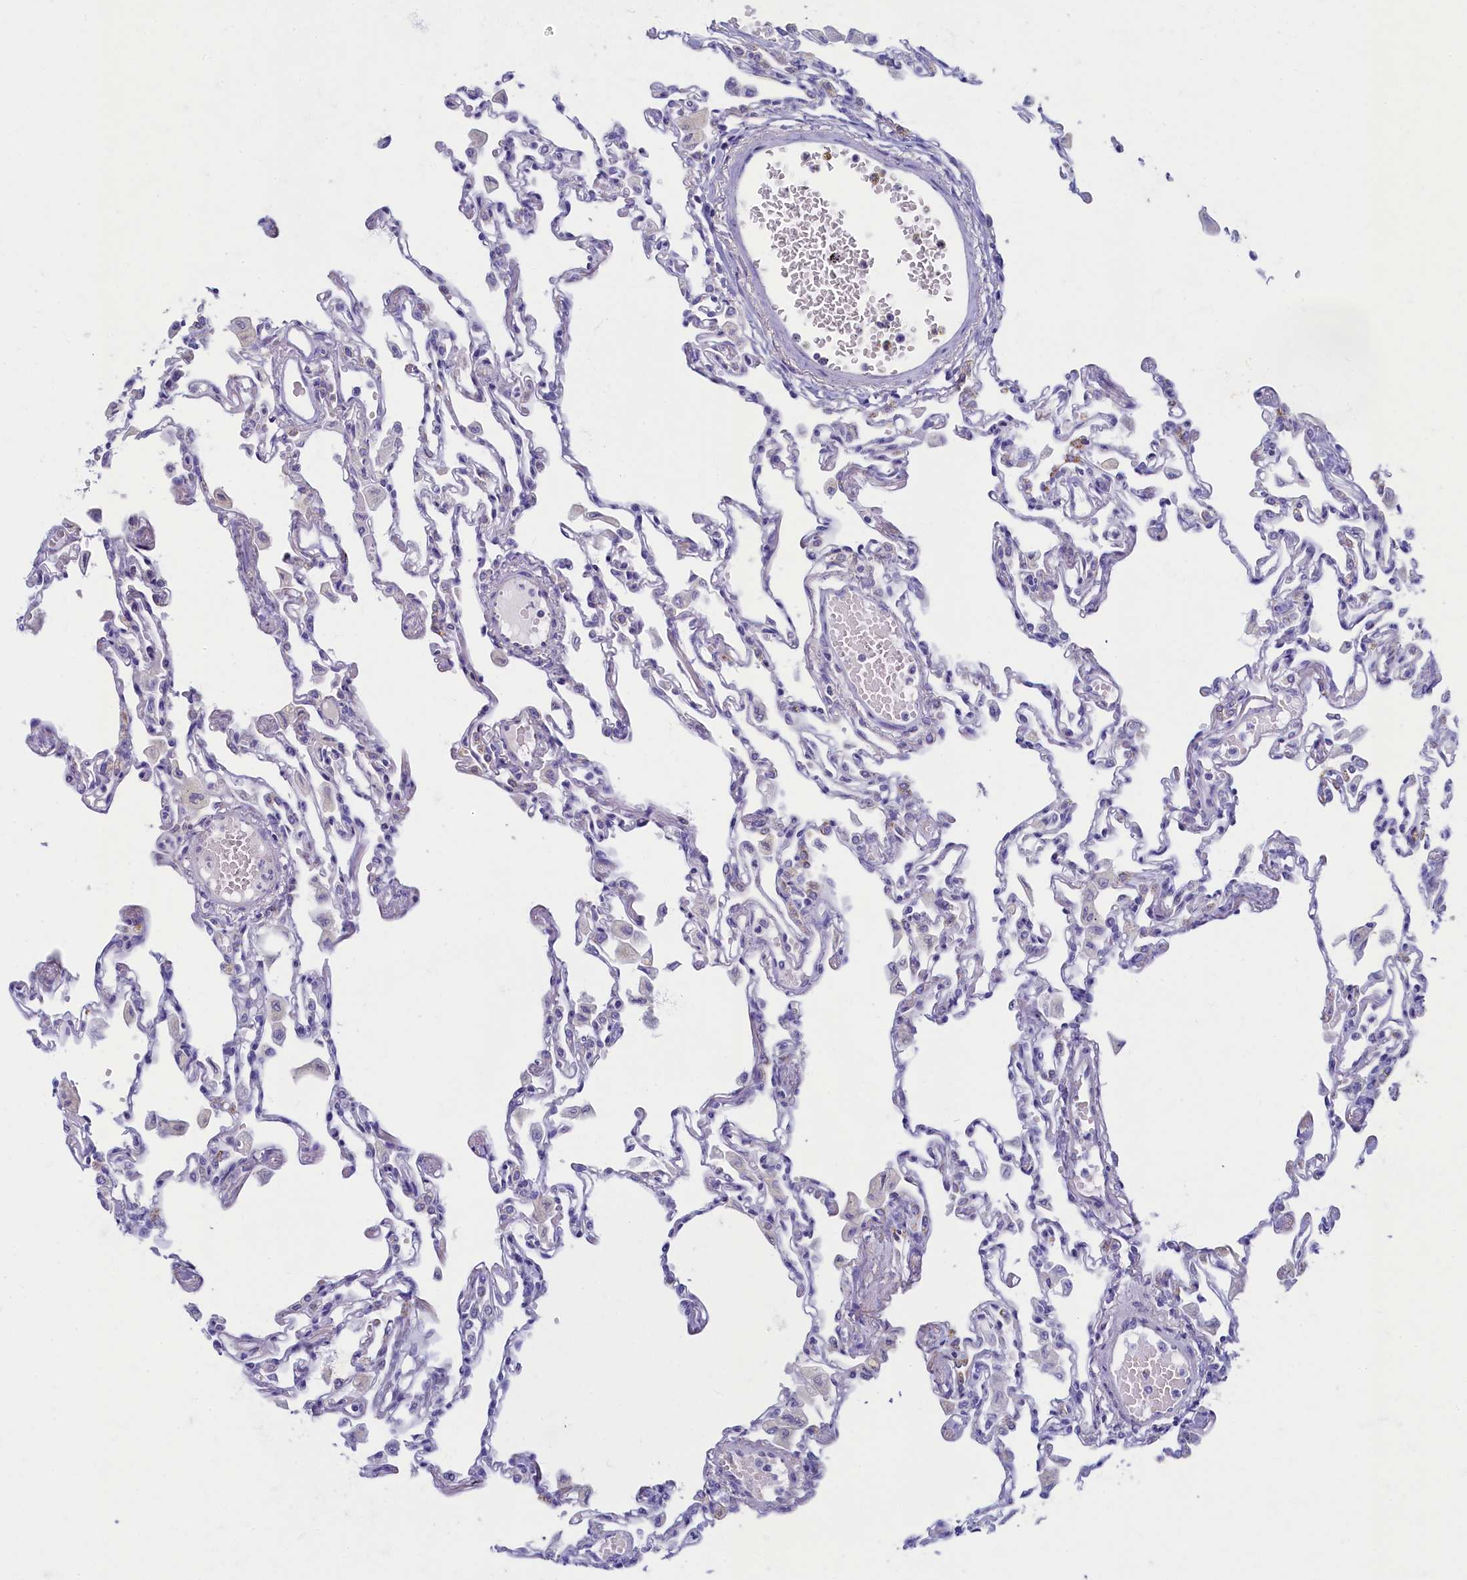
{"staining": {"intensity": "negative", "quantity": "none", "location": "none"}, "tissue": "lung", "cell_type": "Alveolar cells", "image_type": "normal", "snomed": [{"axis": "morphology", "description": "Normal tissue, NOS"}, {"axis": "topography", "description": "Bronchus"}, {"axis": "topography", "description": "Lung"}], "caption": "IHC micrograph of benign lung stained for a protein (brown), which reveals no staining in alveolar cells.", "gene": "OCIAD2", "patient": {"sex": "female", "age": 49}}